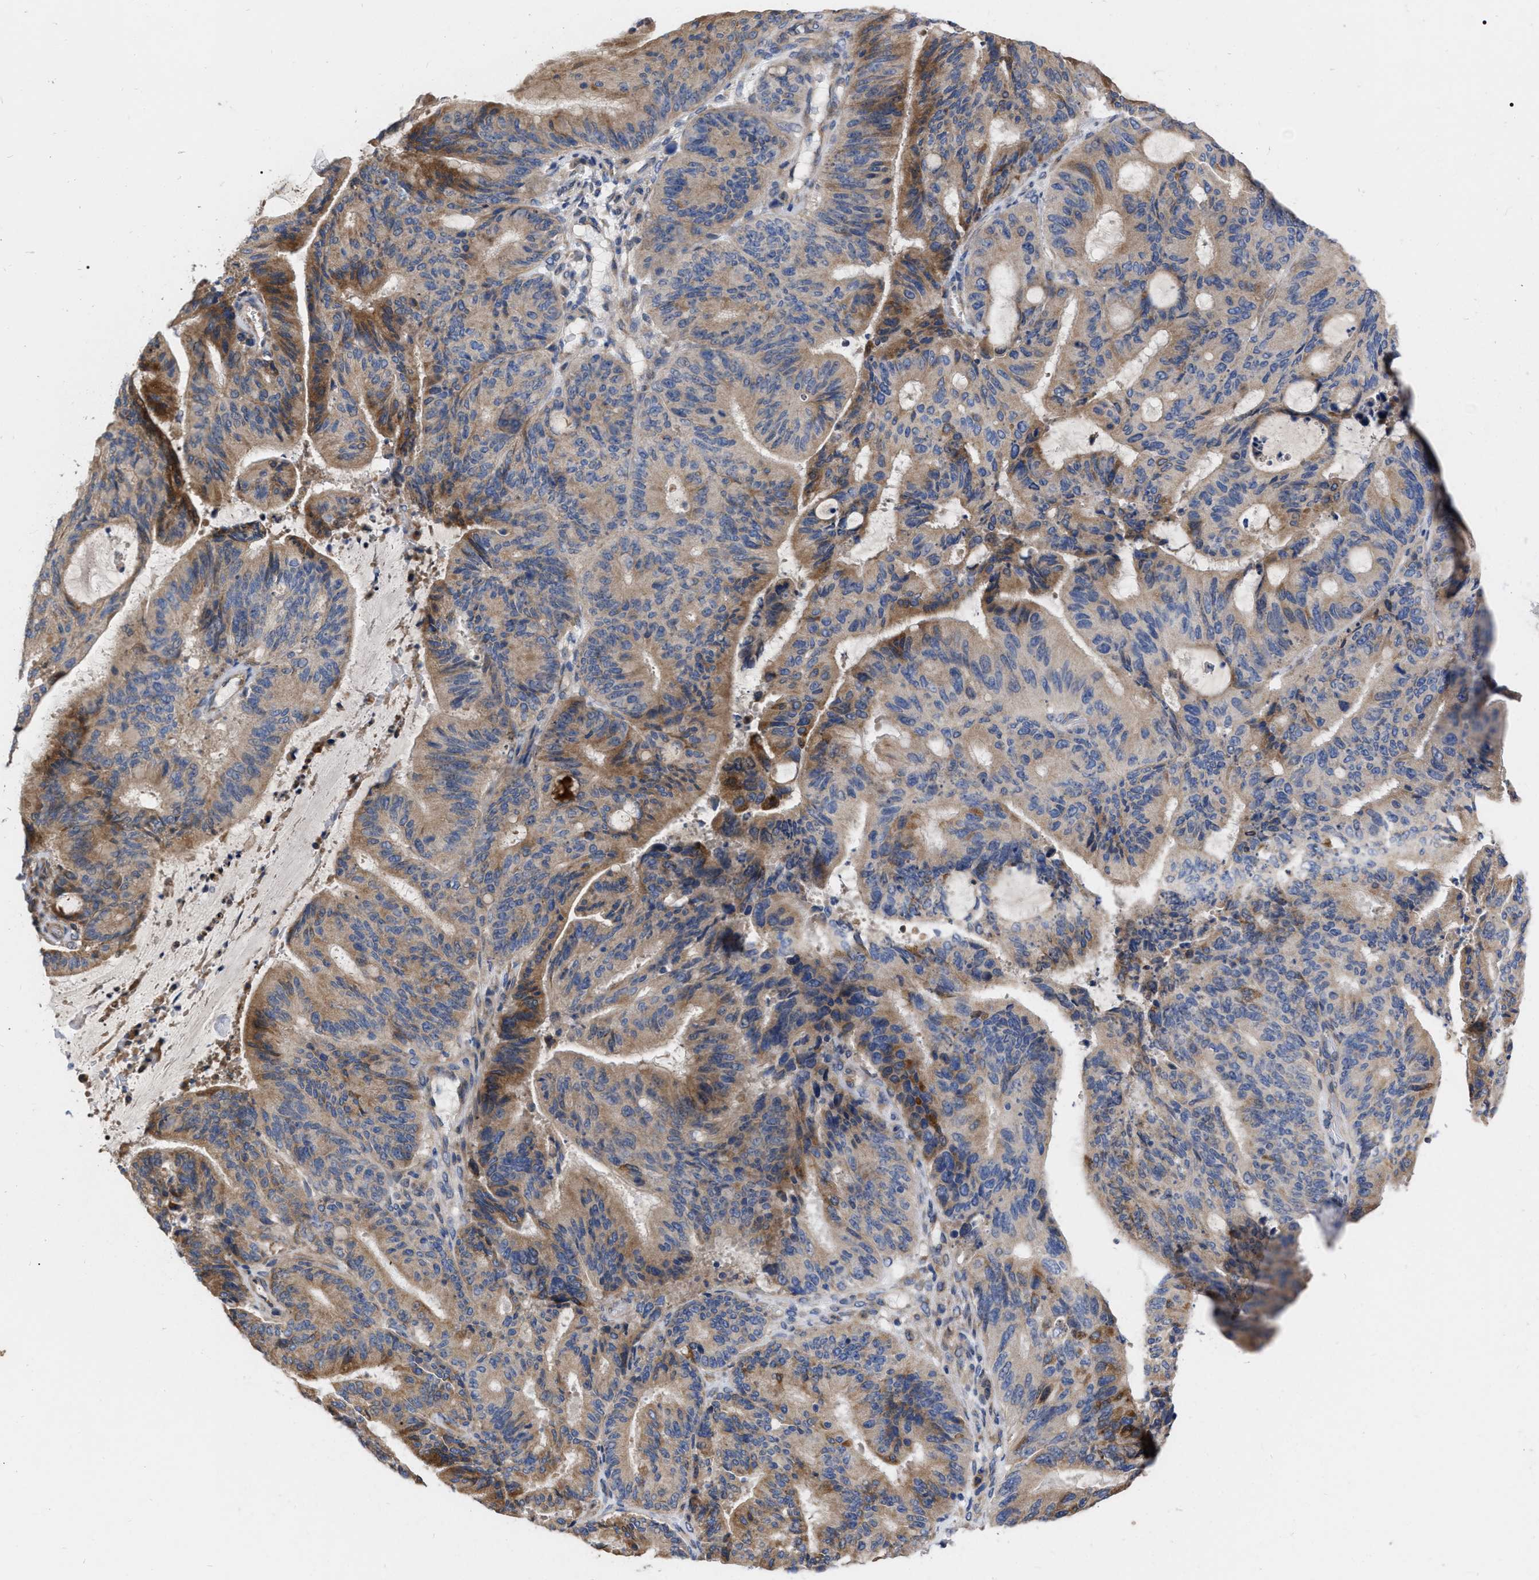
{"staining": {"intensity": "moderate", "quantity": ">75%", "location": "cytoplasmic/membranous"}, "tissue": "liver cancer", "cell_type": "Tumor cells", "image_type": "cancer", "snomed": [{"axis": "morphology", "description": "Cholangiocarcinoma"}, {"axis": "topography", "description": "Liver"}], "caption": "Moderate cytoplasmic/membranous staining for a protein is appreciated in about >75% of tumor cells of liver cancer (cholangiocarcinoma) using immunohistochemistry.", "gene": "MLST8", "patient": {"sex": "female", "age": 73}}